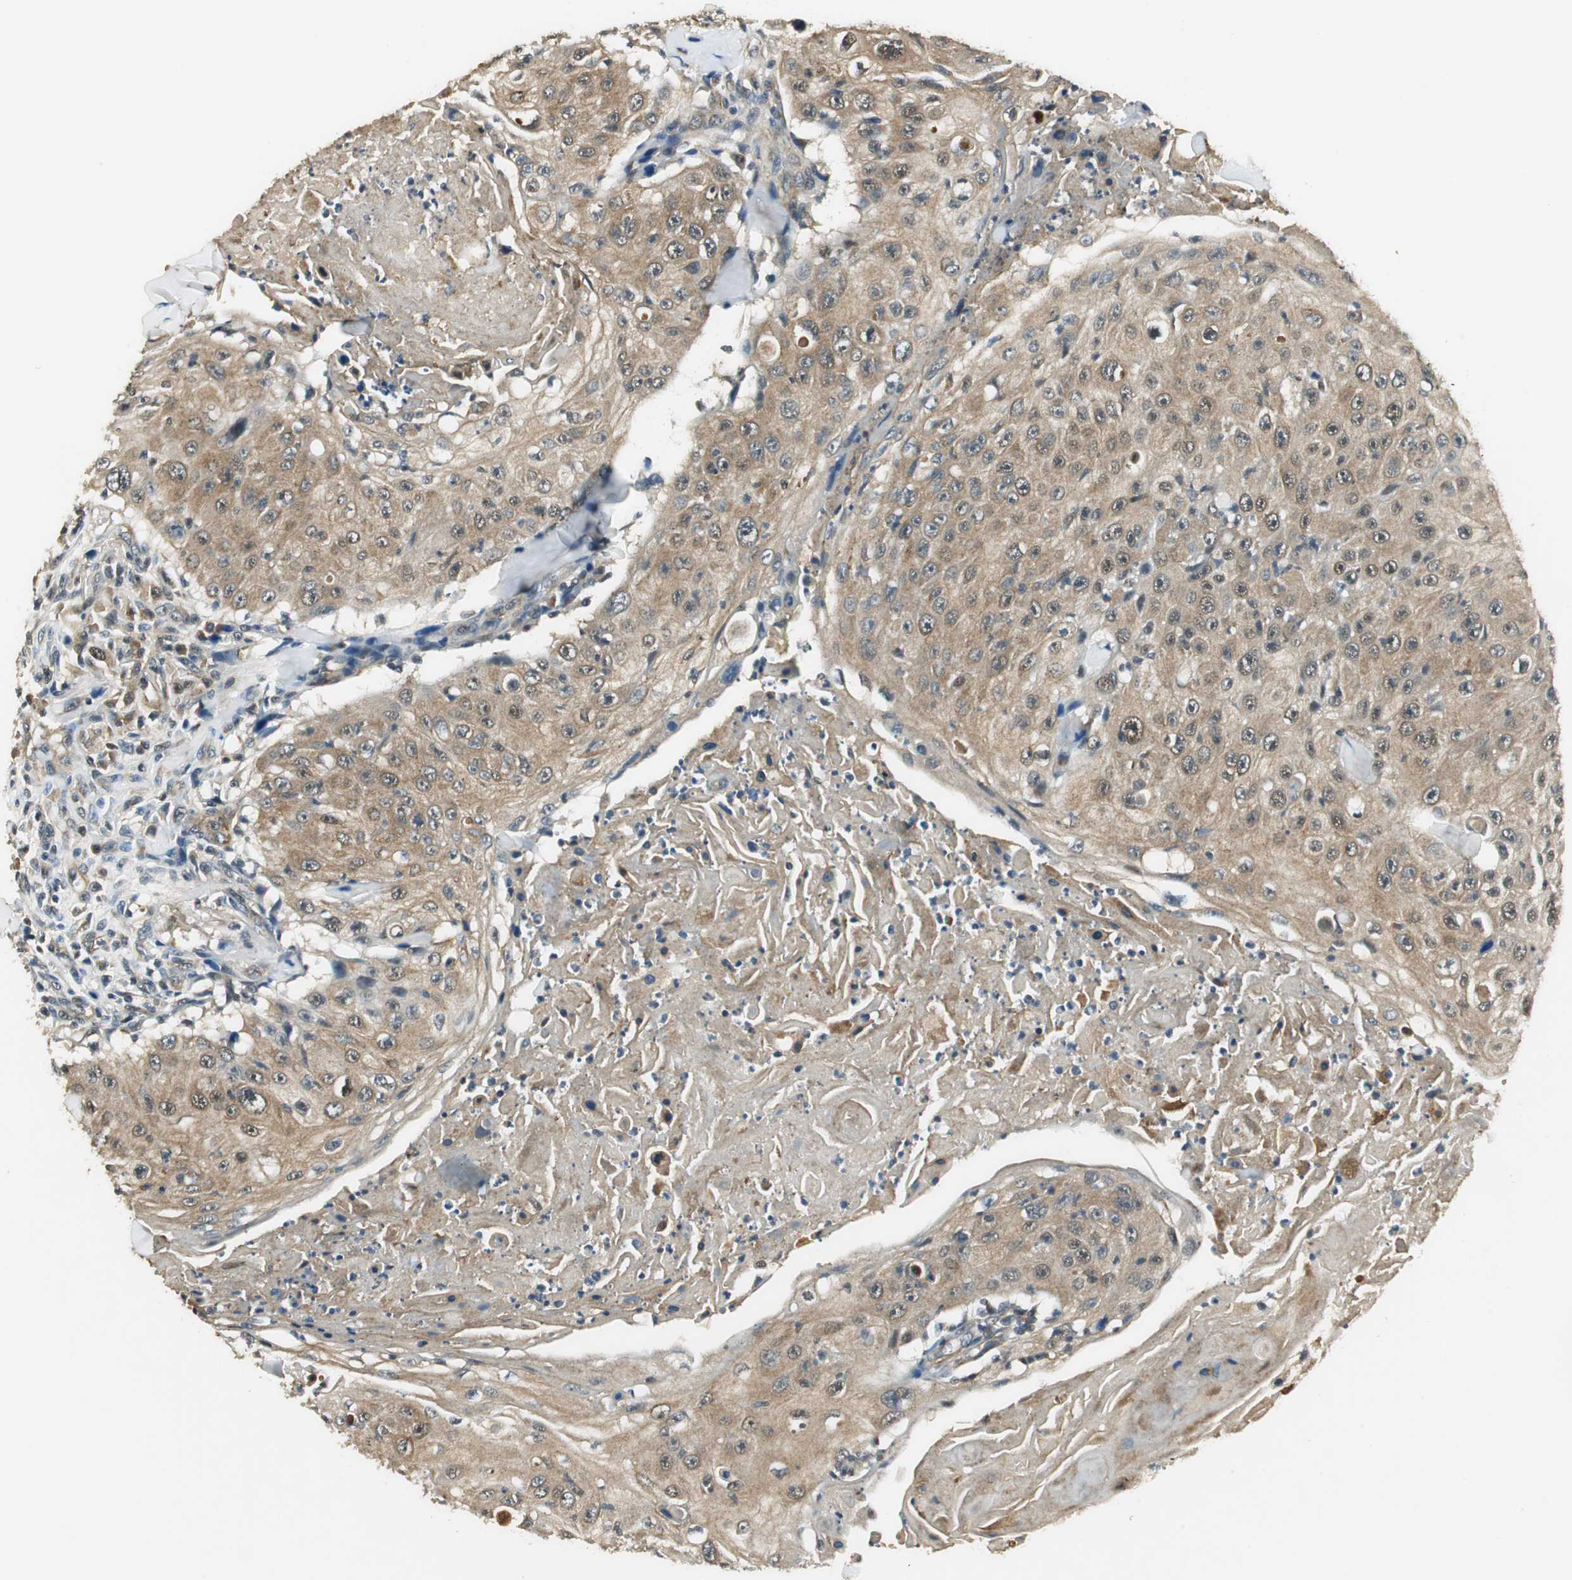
{"staining": {"intensity": "weak", "quantity": ">75%", "location": "cytoplasmic/membranous,nuclear"}, "tissue": "skin cancer", "cell_type": "Tumor cells", "image_type": "cancer", "snomed": [{"axis": "morphology", "description": "Squamous cell carcinoma, NOS"}, {"axis": "topography", "description": "Skin"}], "caption": "Immunohistochemistry of skin squamous cell carcinoma shows low levels of weak cytoplasmic/membranous and nuclear expression in about >75% of tumor cells. Using DAB (brown) and hematoxylin (blue) stains, captured at high magnification using brightfield microscopy.", "gene": "PSMB4", "patient": {"sex": "male", "age": 86}}